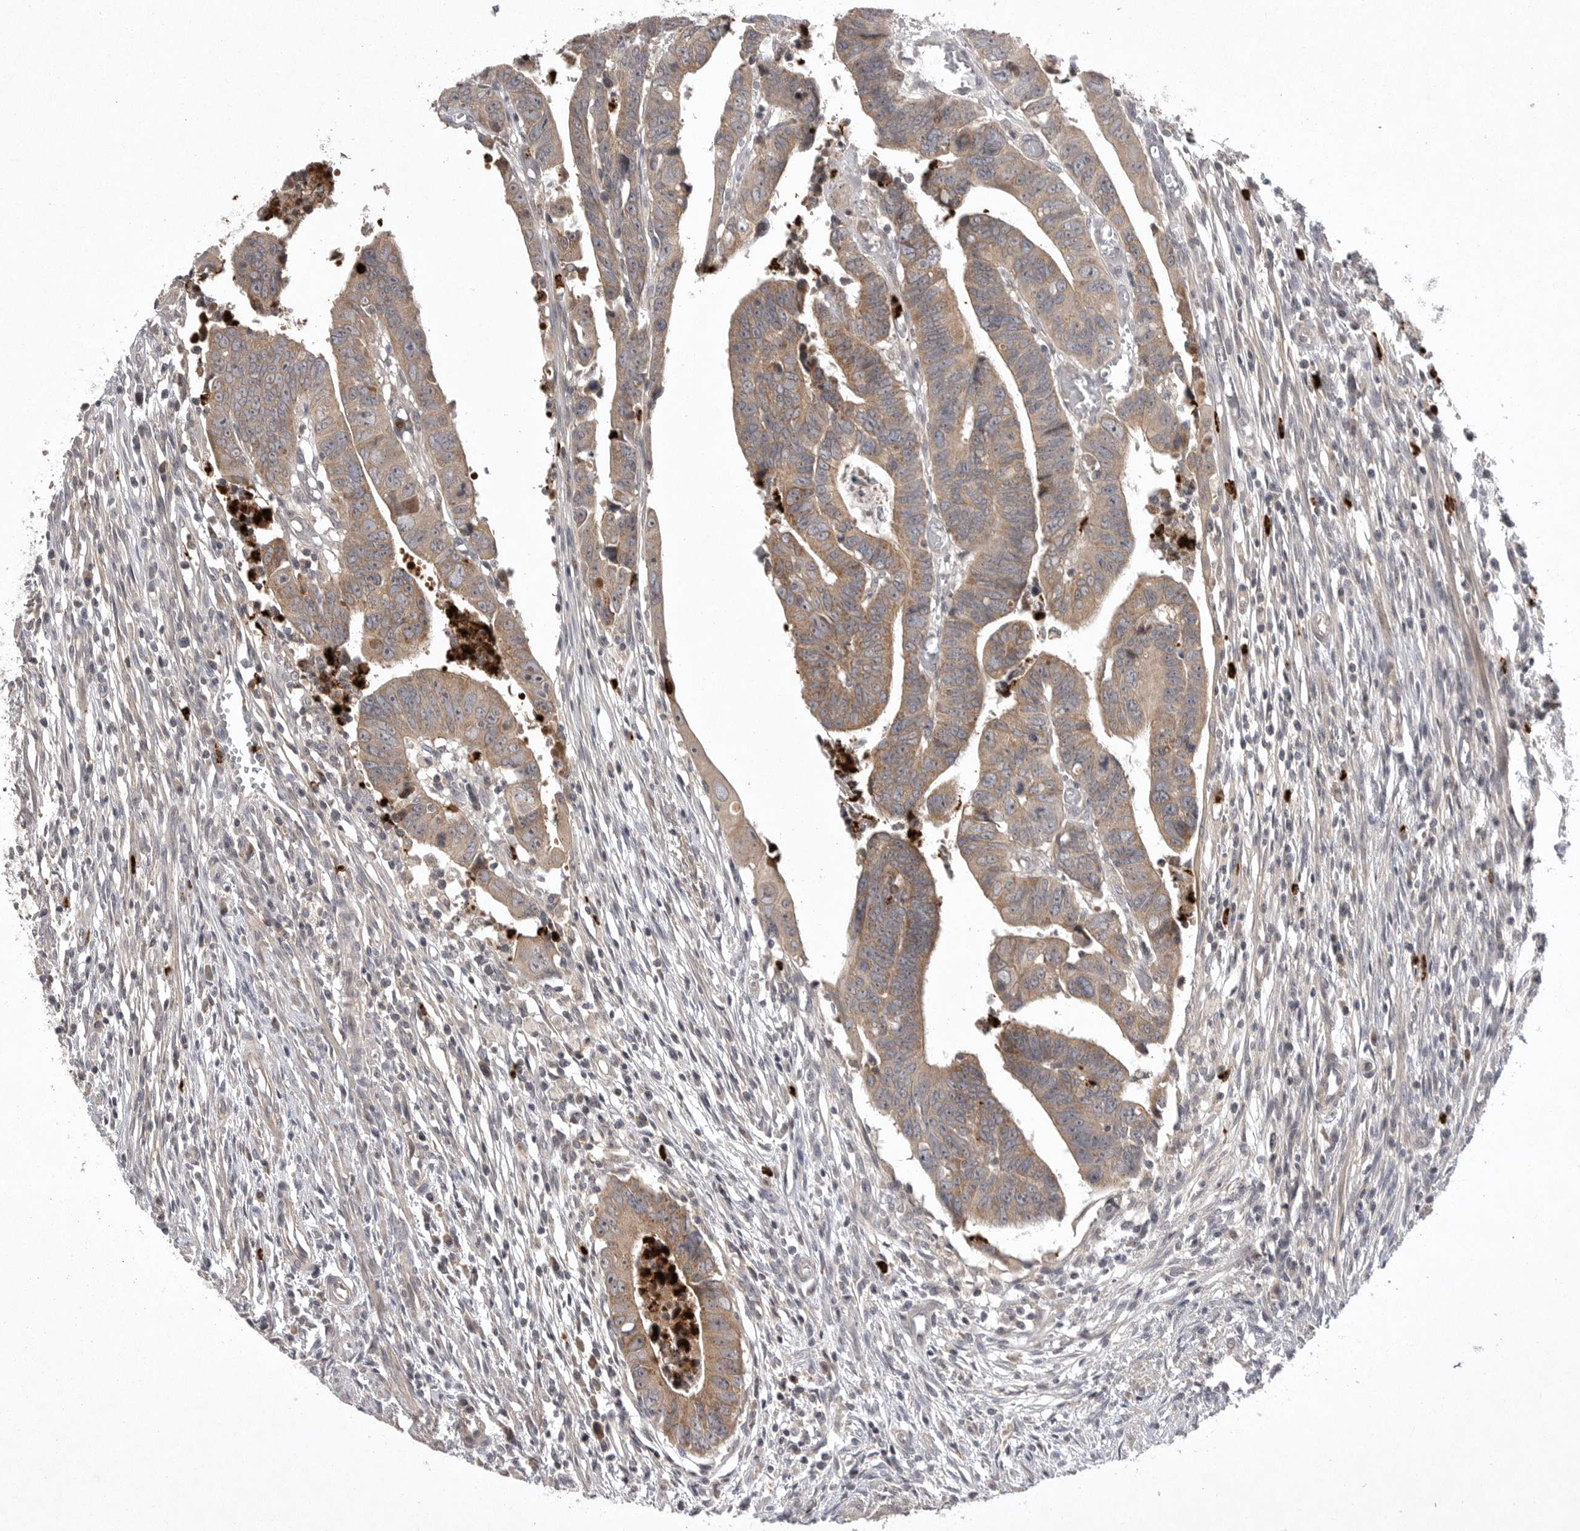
{"staining": {"intensity": "weak", "quantity": ">75%", "location": "cytoplasmic/membranous"}, "tissue": "colorectal cancer", "cell_type": "Tumor cells", "image_type": "cancer", "snomed": [{"axis": "morphology", "description": "Adenocarcinoma, NOS"}, {"axis": "topography", "description": "Rectum"}], "caption": "Adenocarcinoma (colorectal) tissue exhibits weak cytoplasmic/membranous positivity in approximately >75% of tumor cells, visualized by immunohistochemistry. Nuclei are stained in blue.", "gene": "UBE3D", "patient": {"sex": "female", "age": 65}}